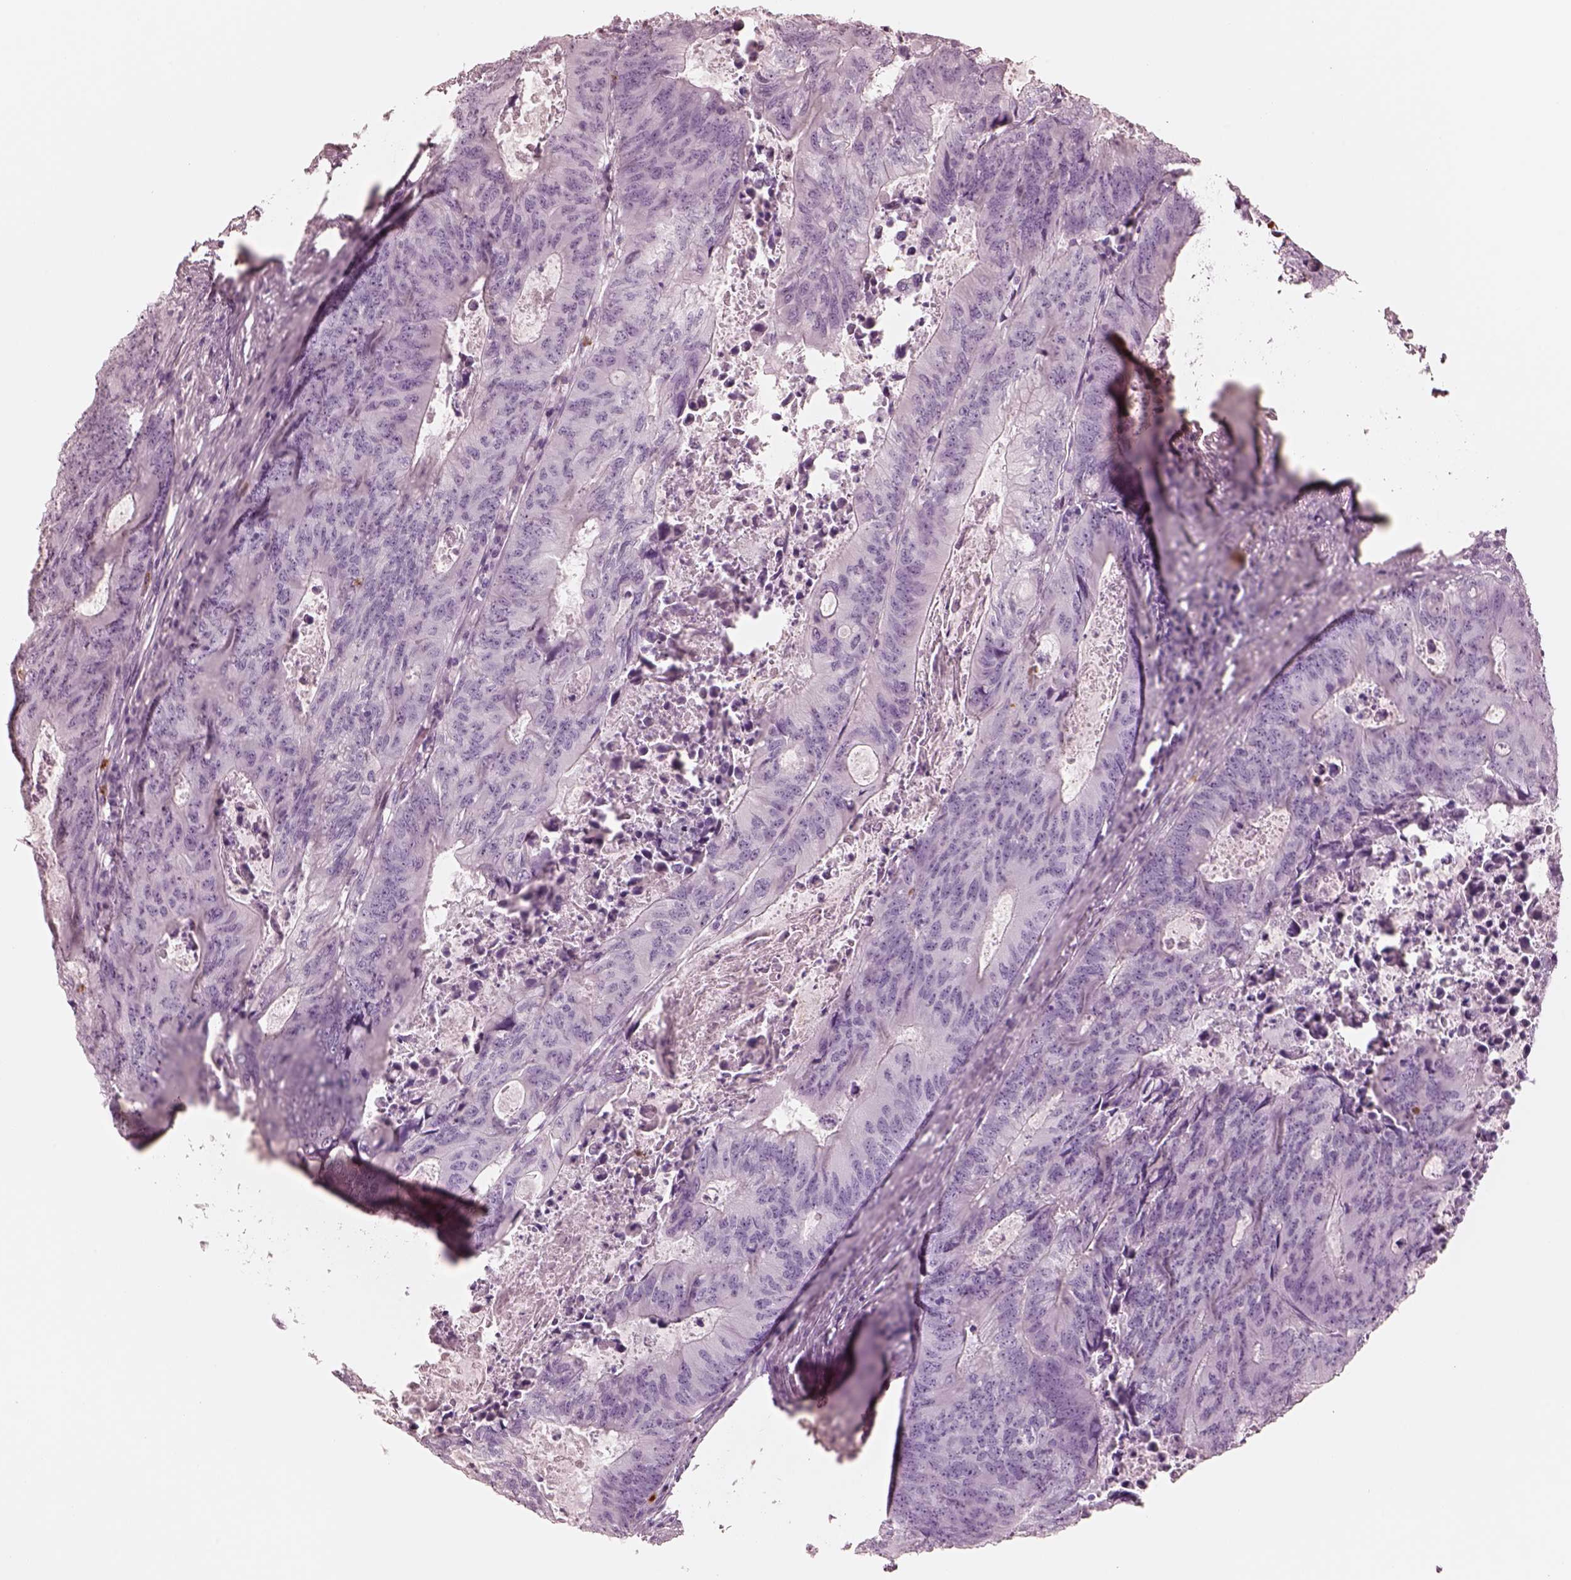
{"staining": {"intensity": "negative", "quantity": "none", "location": "none"}, "tissue": "colorectal cancer", "cell_type": "Tumor cells", "image_type": "cancer", "snomed": [{"axis": "morphology", "description": "Adenocarcinoma, NOS"}, {"axis": "topography", "description": "Colon"}], "caption": "Immunohistochemical staining of human colorectal adenocarcinoma exhibits no significant staining in tumor cells.", "gene": "ELANE", "patient": {"sex": "male", "age": 67}}